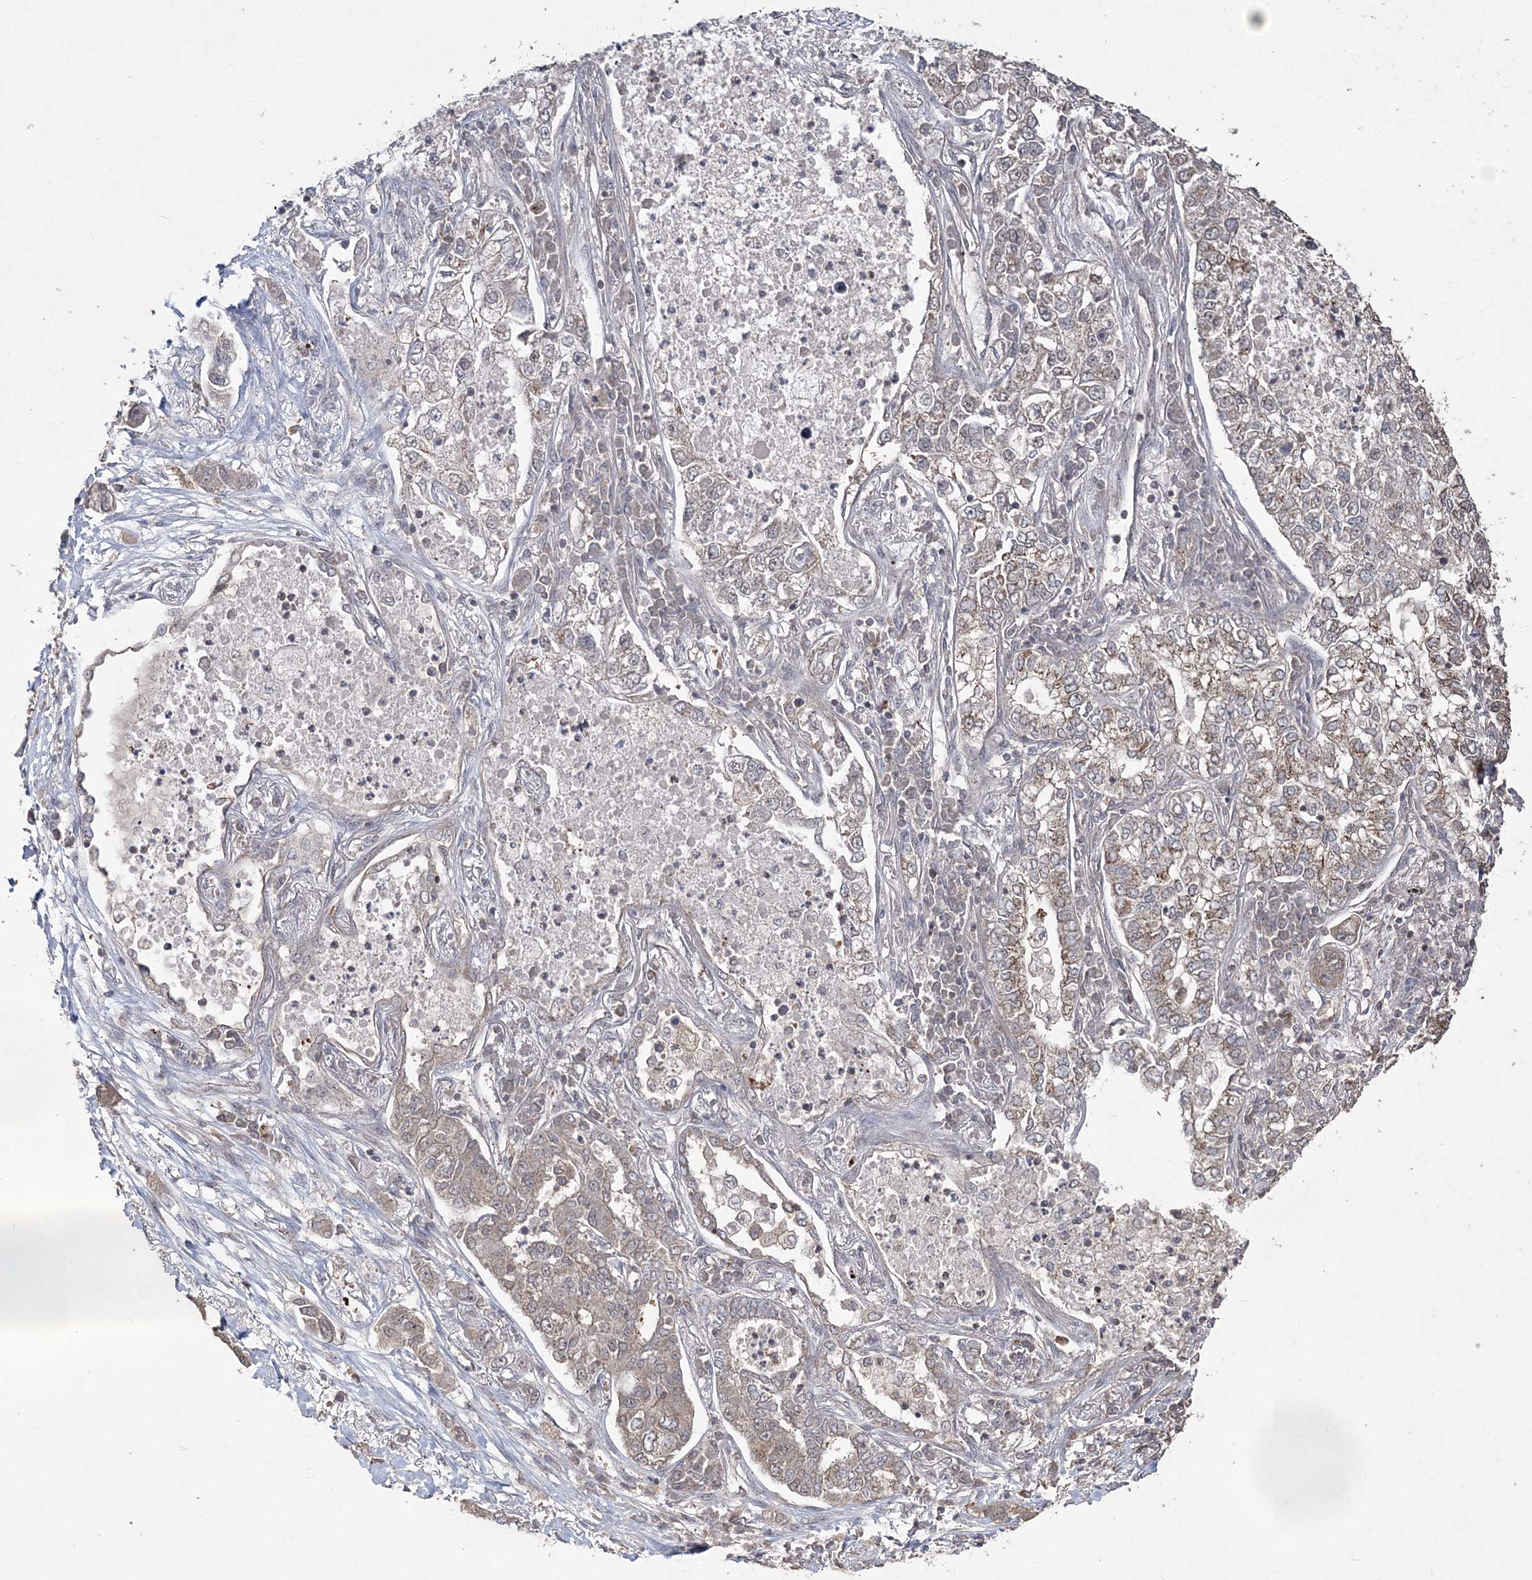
{"staining": {"intensity": "weak", "quantity": "25%-75%", "location": "cytoplasmic/membranous"}, "tissue": "lung cancer", "cell_type": "Tumor cells", "image_type": "cancer", "snomed": [{"axis": "morphology", "description": "Adenocarcinoma, NOS"}, {"axis": "topography", "description": "Lung"}], "caption": "Immunohistochemical staining of adenocarcinoma (lung) reveals weak cytoplasmic/membranous protein positivity in approximately 25%-75% of tumor cells. The staining was performed using DAB, with brown indicating positive protein expression. Nuclei are stained blue with hematoxylin.", "gene": "EHHADH", "patient": {"sex": "male", "age": 49}}